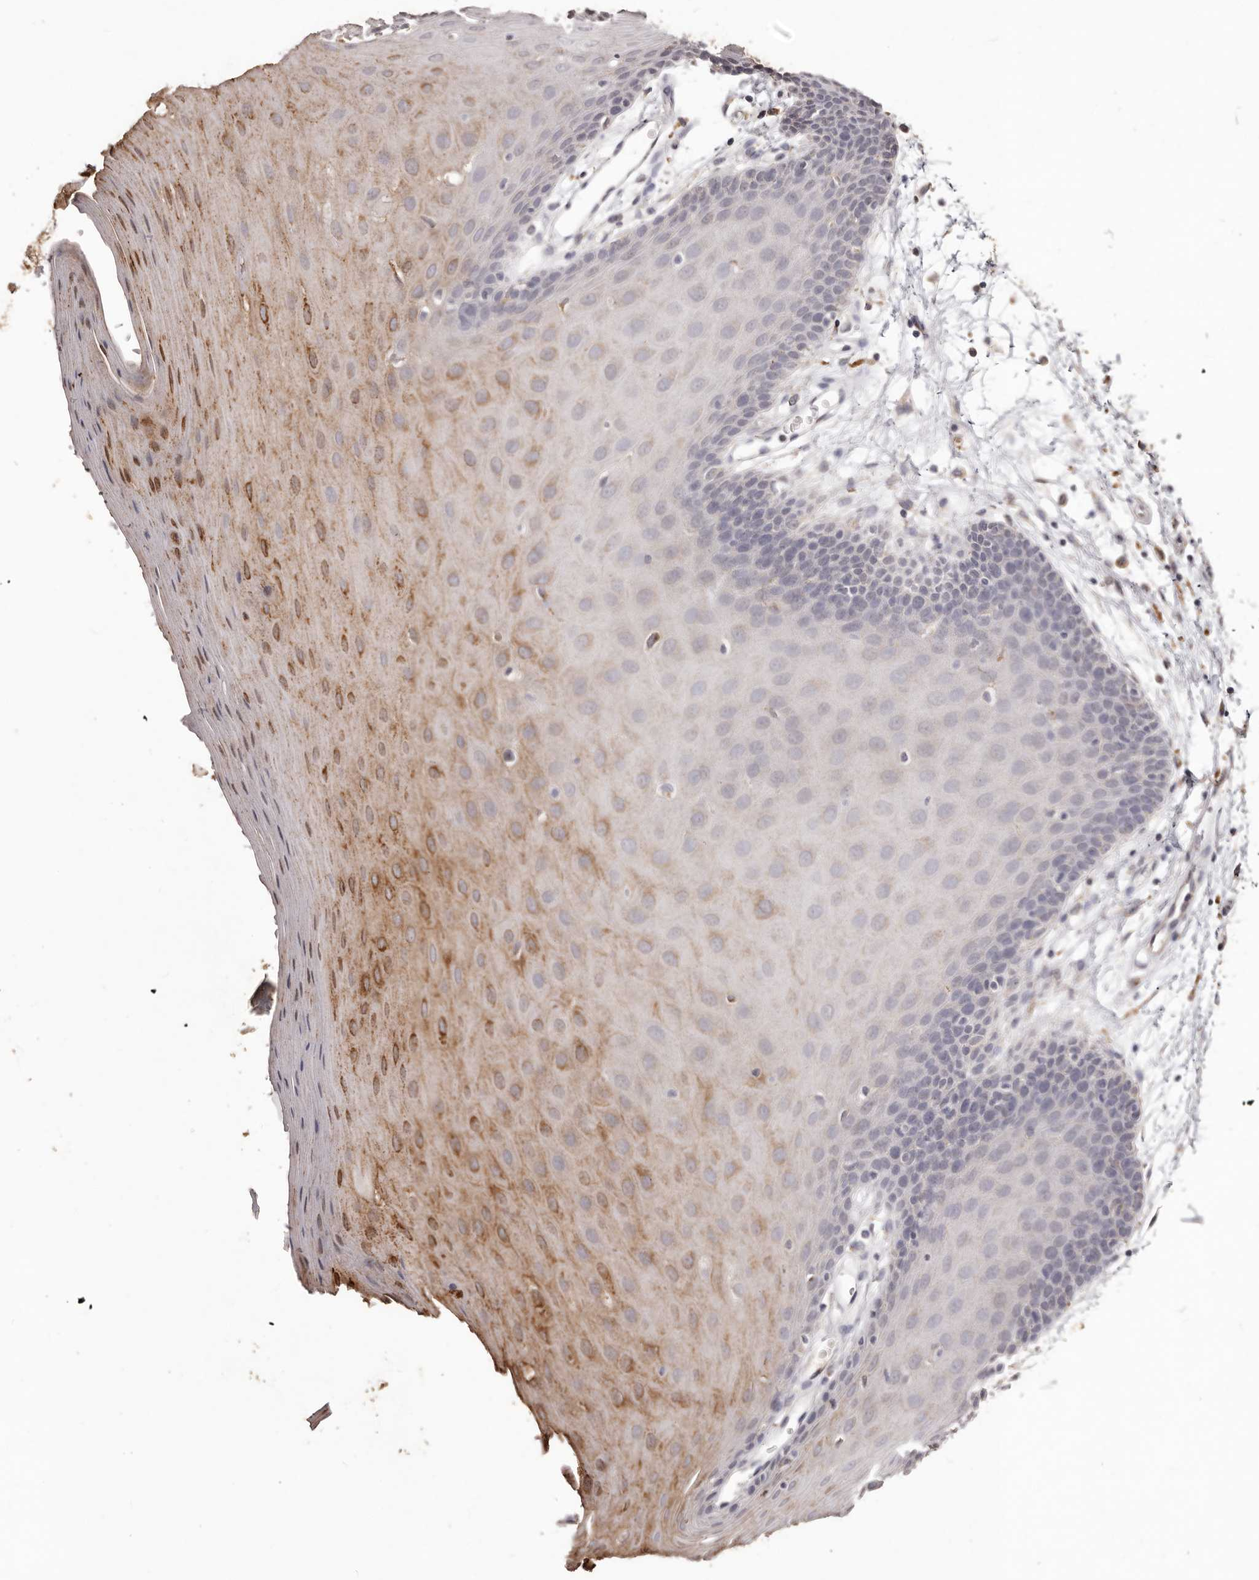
{"staining": {"intensity": "strong", "quantity": "<25%", "location": "cytoplasmic/membranous"}, "tissue": "oral mucosa", "cell_type": "Squamous epithelial cells", "image_type": "normal", "snomed": [{"axis": "morphology", "description": "Normal tissue, NOS"}, {"axis": "morphology", "description": "Squamous cell carcinoma, NOS"}, {"axis": "topography", "description": "Skeletal muscle"}, {"axis": "topography", "description": "Oral tissue"}, {"axis": "topography", "description": "Salivary gland"}, {"axis": "topography", "description": "Head-Neck"}], "caption": "Squamous epithelial cells reveal medium levels of strong cytoplasmic/membranous positivity in approximately <25% of cells in normal human oral mucosa.", "gene": "PRSS27", "patient": {"sex": "male", "age": 54}}